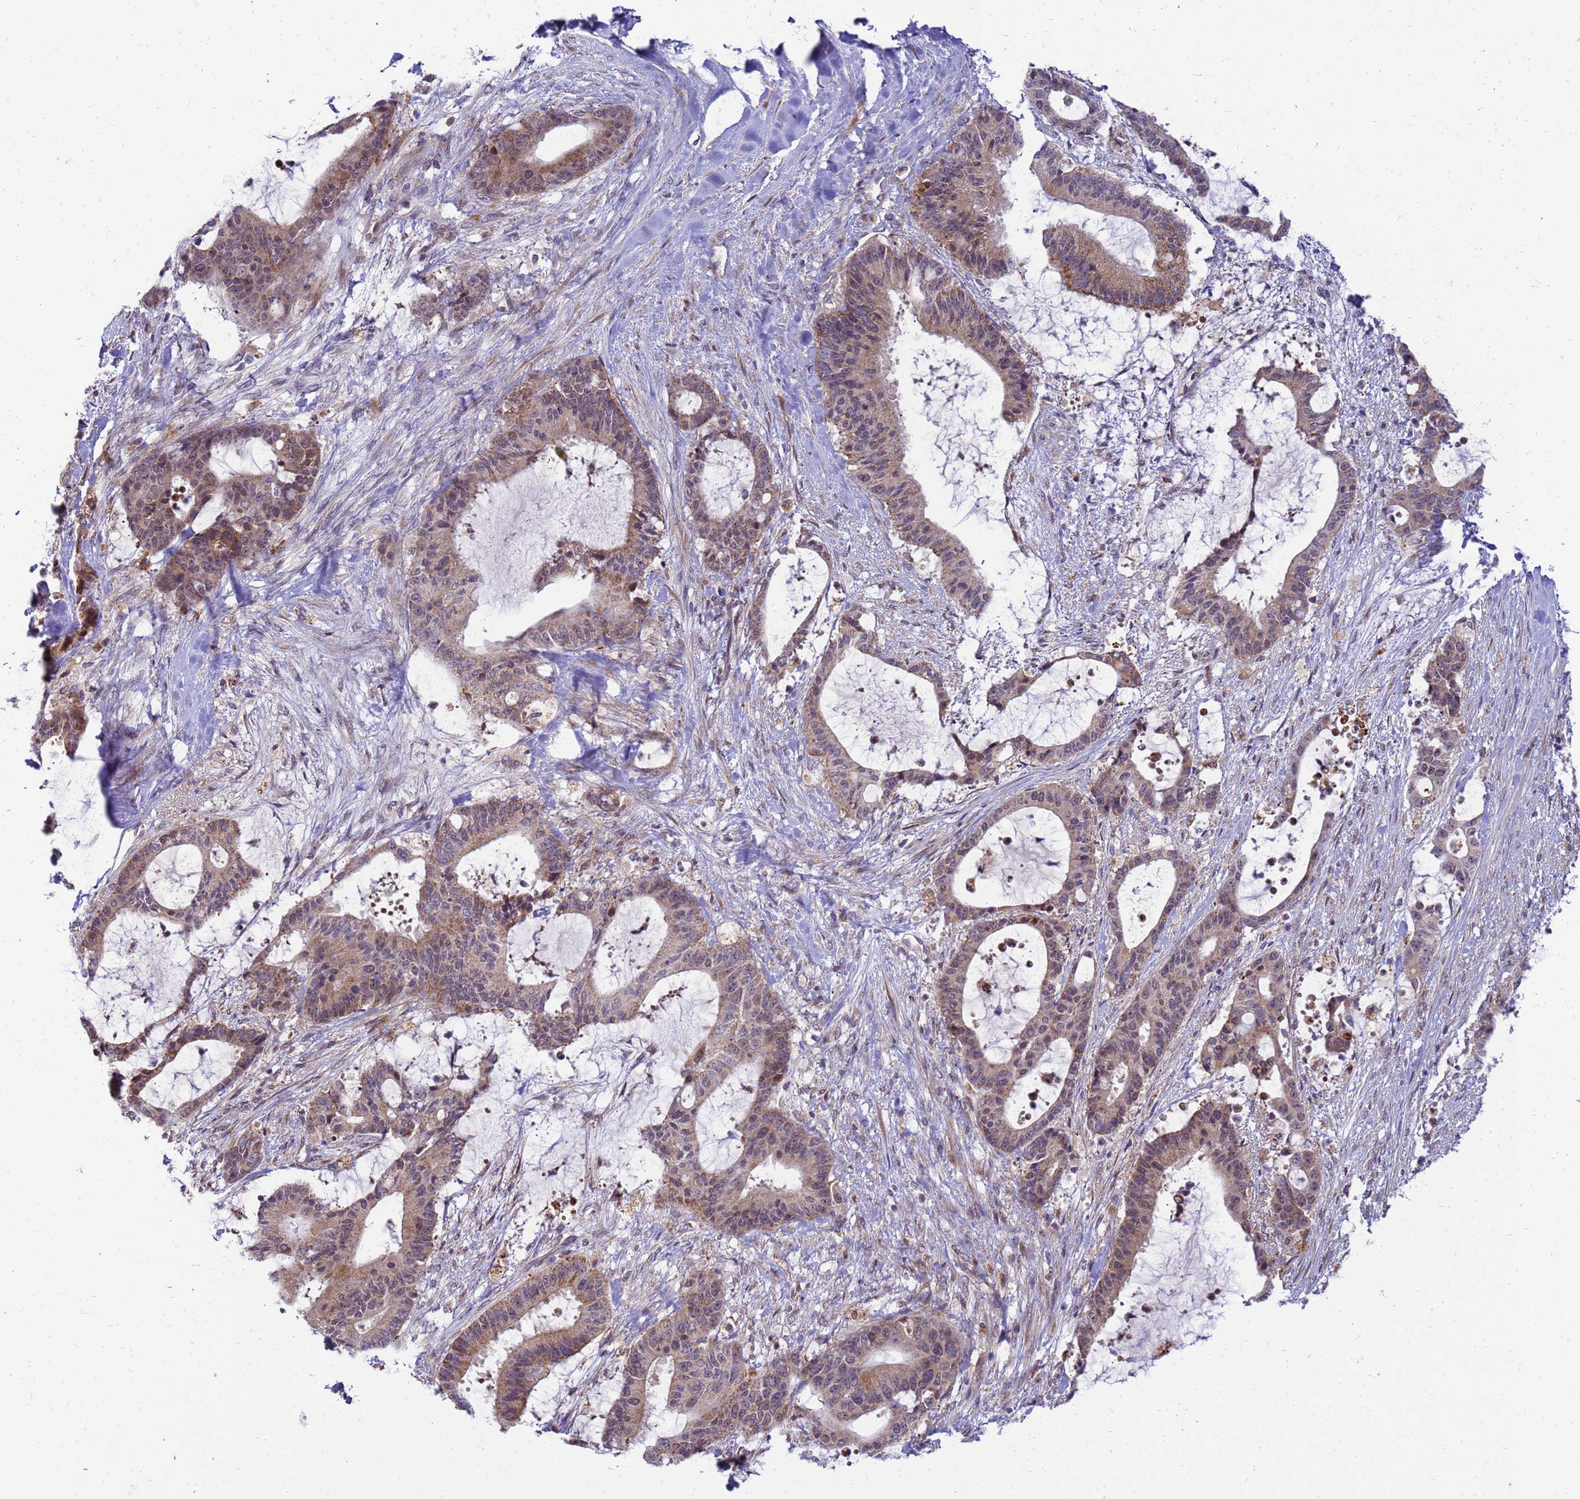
{"staining": {"intensity": "moderate", "quantity": ">75%", "location": "cytoplasmic/membranous"}, "tissue": "liver cancer", "cell_type": "Tumor cells", "image_type": "cancer", "snomed": [{"axis": "morphology", "description": "Normal tissue, NOS"}, {"axis": "morphology", "description": "Cholangiocarcinoma"}, {"axis": "topography", "description": "Liver"}, {"axis": "topography", "description": "Peripheral nerve tissue"}], "caption": "Liver cancer (cholangiocarcinoma) was stained to show a protein in brown. There is medium levels of moderate cytoplasmic/membranous staining in about >75% of tumor cells. The staining is performed using DAB brown chromogen to label protein expression. The nuclei are counter-stained blue using hematoxylin.", "gene": "C12orf43", "patient": {"sex": "female", "age": 73}}